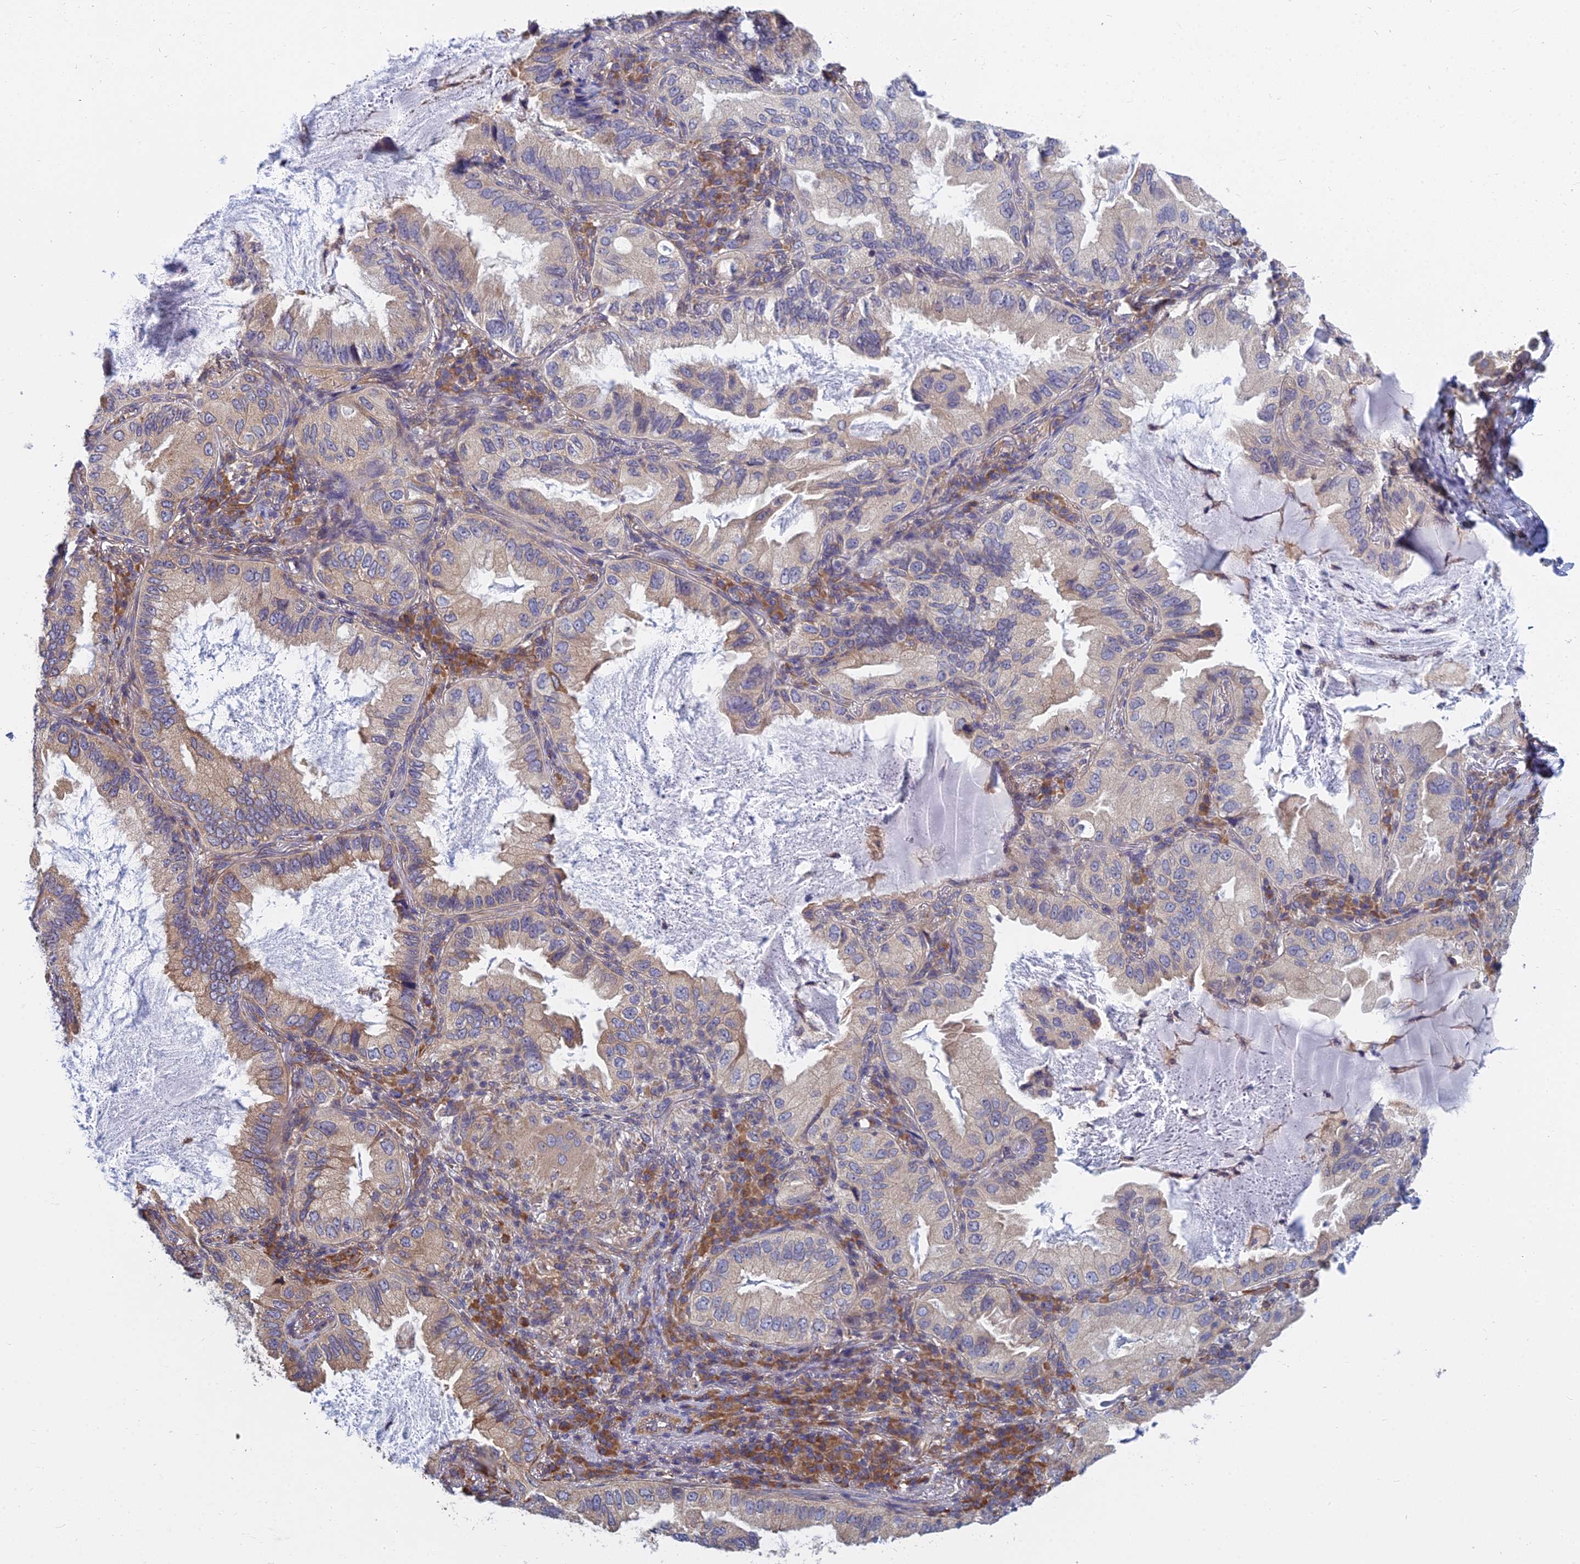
{"staining": {"intensity": "weak", "quantity": "<25%", "location": "cytoplasmic/membranous"}, "tissue": "lung cancer", "cell_type": "Tumor cells", "image_type": "cancer", "snomed": [{"axis": "morphology", "description": "Adenocarcinoma, NOS"}, {"axis": "topography", "description": "Lung"}], "caption": "Tumor cells are negative for protein expression in human lung cancer.", "gene": "KIAA1143", "patient": {"sex": "female", "age": 69}}